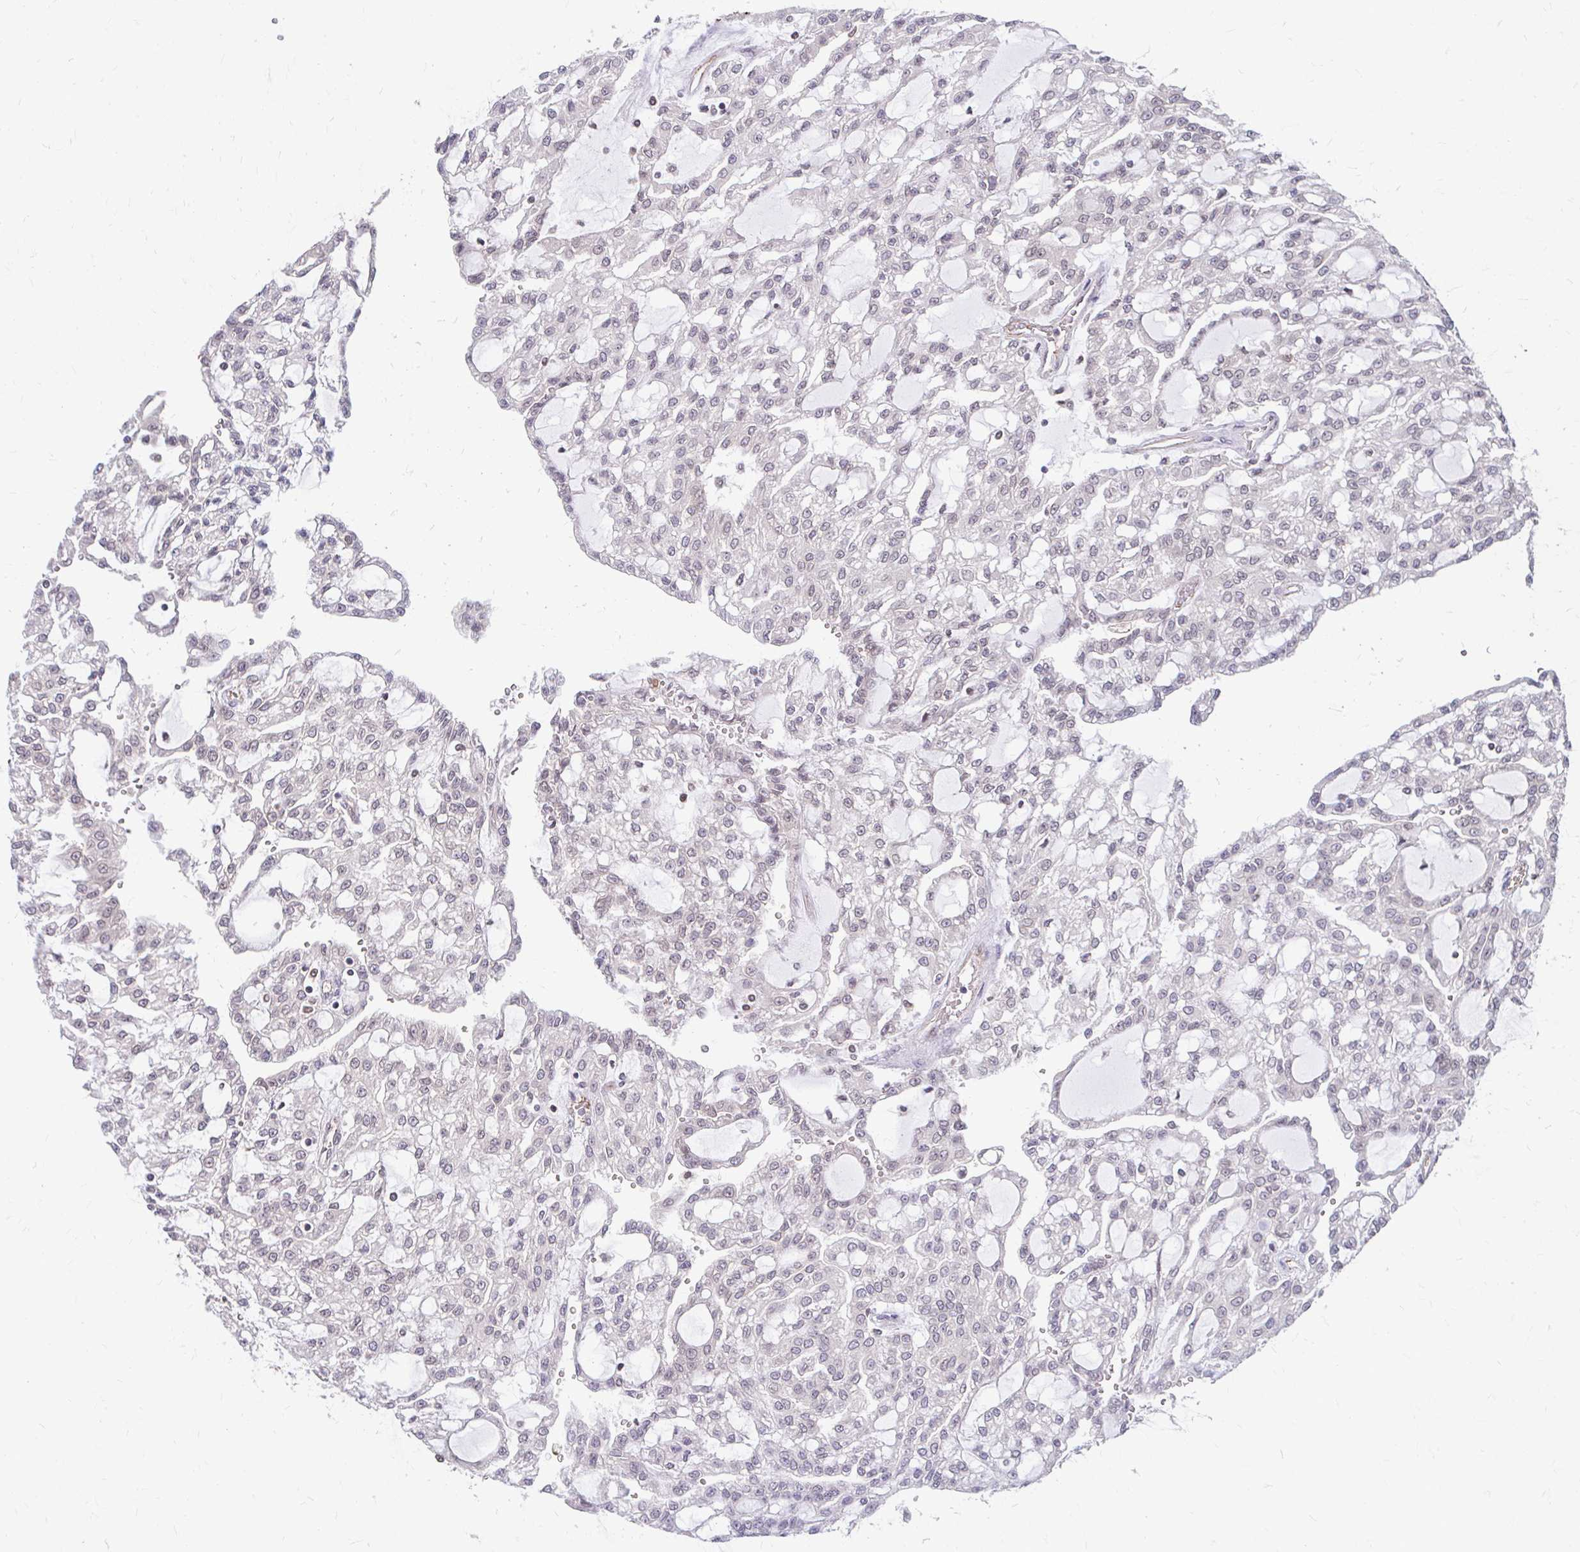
{"staining": {"intensity": "negative", "quantity": "none", "location": "none"}, "tissue": "renal cancer", "cell_type": "Tumor cells", "image_type": "cancer", "snomed": [{"axis": "morphology", "description": "Adenocarcinoma, NOS"}, {"axis": "topography", "description": "Kidney"}], "caption": "A high-resolution histopathology image shows IHC staining of renal cancer (adenocarcinoma), which demonstrates no significant positivity in tumor cells.", "gene": "XPO1", "patient": {"sex": "male", "age": 63}}